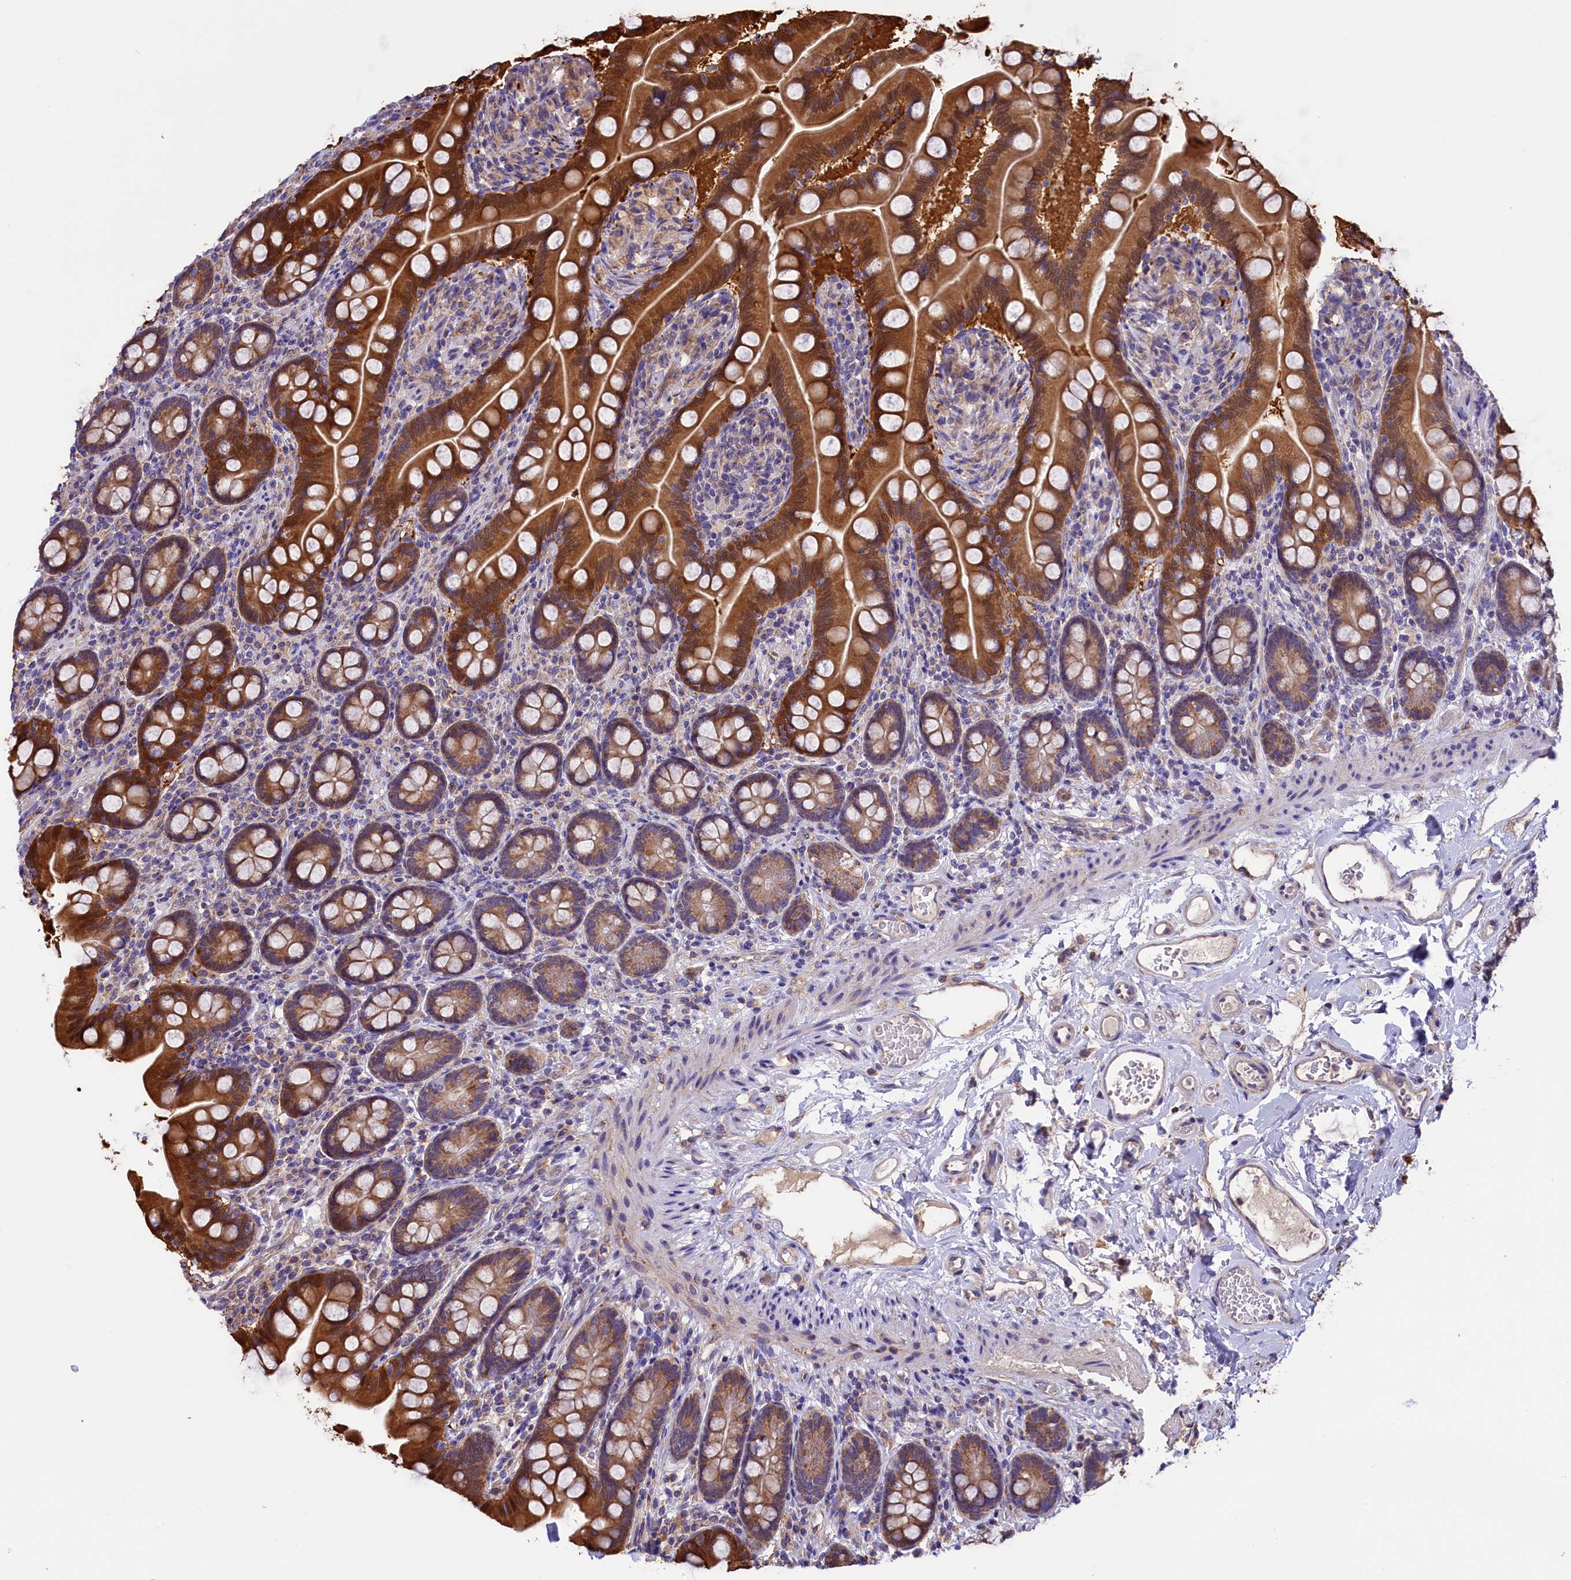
{"staining": {"intensity": "strong", "quantity": ">75%", "location": "cytoplasmic/membranous"}, "tissue": "small intestine", "cell_type": "Glandular cells", "image_type": "normal", "snomed": [{"axis": "morphology", "description": "Normal tissue, NOS"}, {"axis": "topography", "description": "Small intestine"}], "caption": "The photomicrograph exhibits staining of benign small intestine, revealing strong cytoplasmic/membranous protein expression (brown color) within glandular cells. (brown staining indicates protein expression, while blue staining denotes nuclei).", "gene": "DNAJB9", "patient": {"sex": "female", "age": 64}}